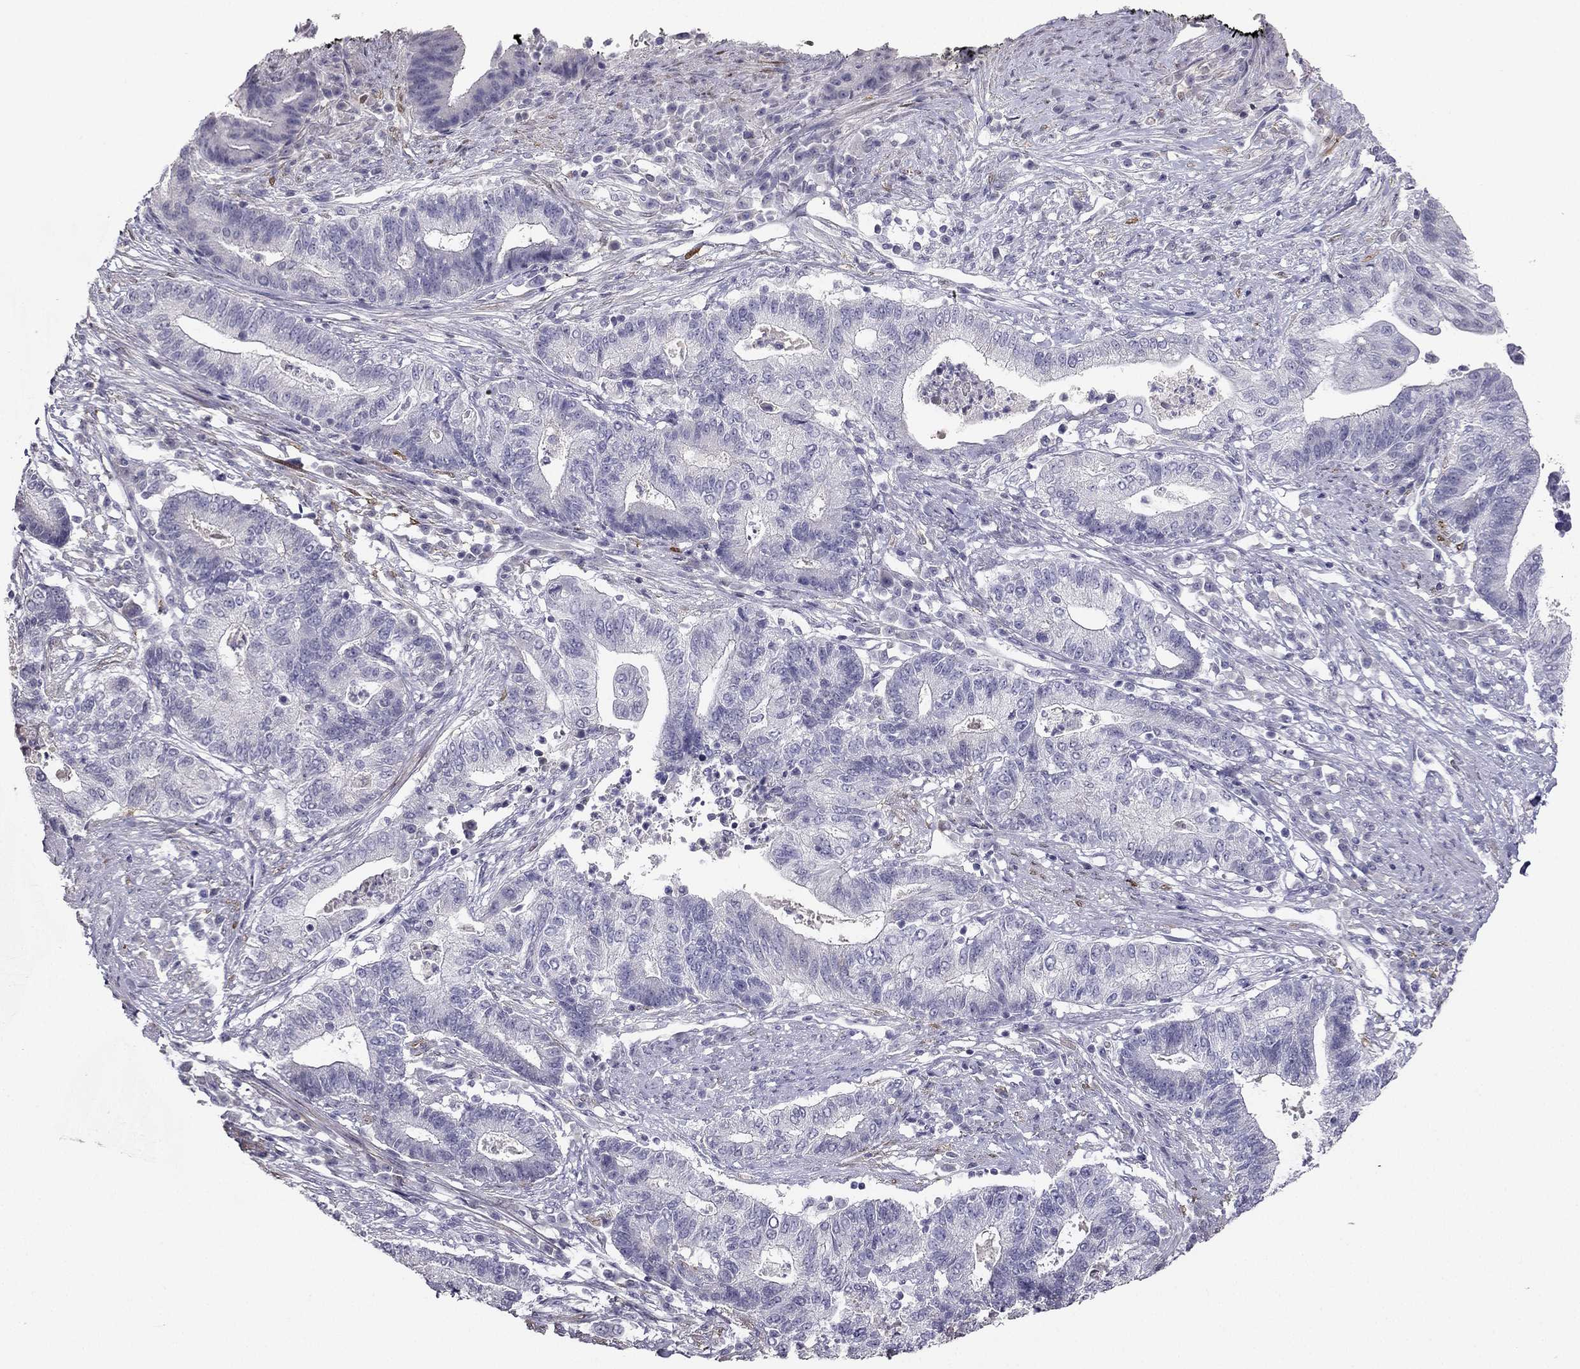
{"staining": {"intensity": "negative", "quantity": "none", "location": "none"}, "tissue": "endometrial cancer", "cell_type": "Tumor cells", "image_type": "cancer", "snomed": [{"axis": "morphology", "description": "Adenocarcinoma, NOS"}, {"axis": "topography", "description": "Uterus"}, {"axis": "topography", "description": "Endometrium"}], "caption": "Endometrial cancer (adenocarcinoma) stained for a protein using IHC displays no expression tumor cells.", "gene": "CALB2", "patient": {"sex": "female", "age": 54}}